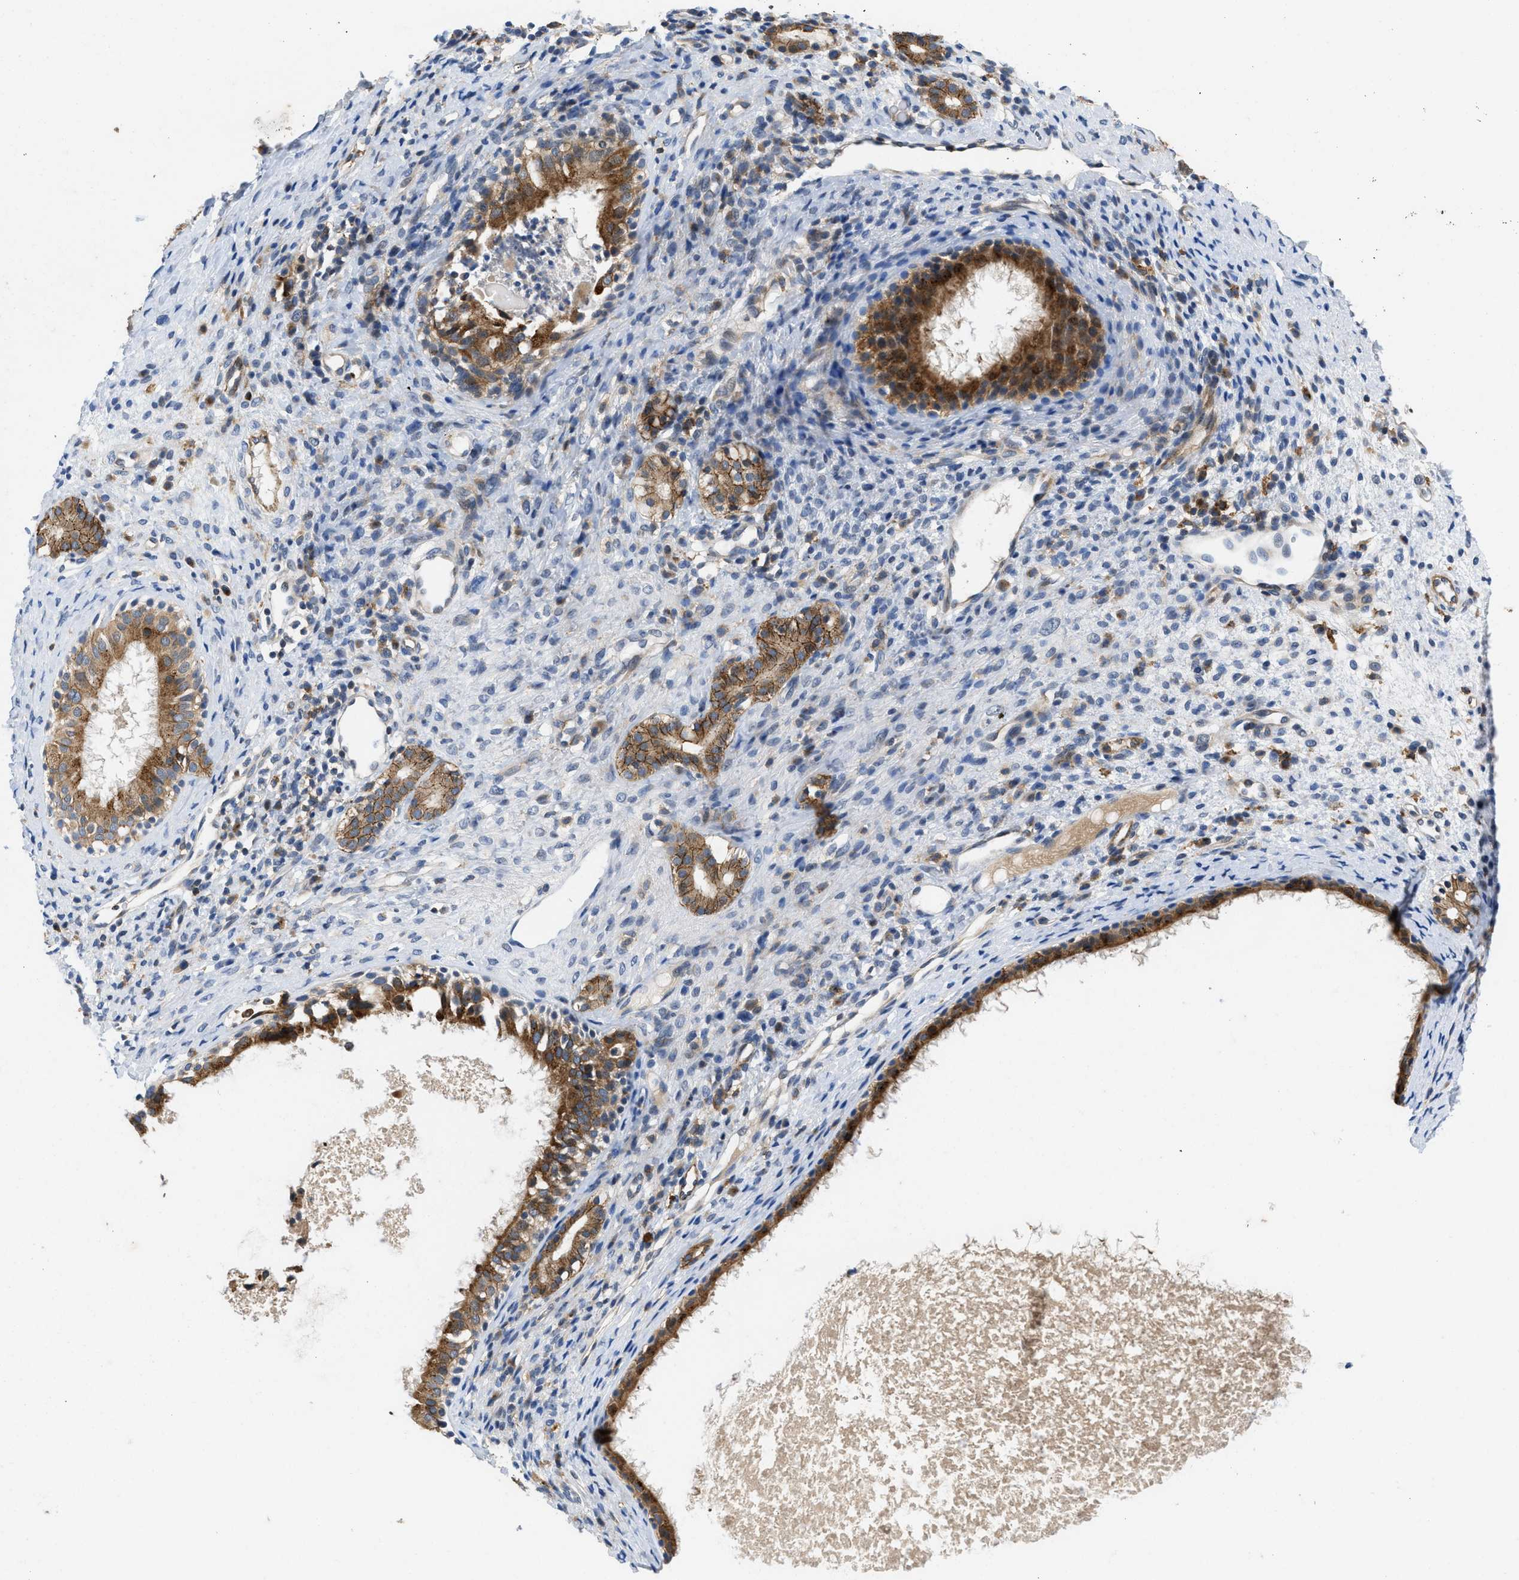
{"staining": {"intensity": "strong", "quantity": ">75%", "location": "cytoplasmic/membranous"}, "tissue": "nasopharynx", "cell_type": "Respiratory epithelial cells", "image_type": "normal", "snomed": [{"axis": "morphology", "description": "Normal tissue, NOS"}, {"axis": "topography", "description": "Nasopharynx"}], "caption": "Unremarkable nasopharynx displays strong cytoplasmic/membranous expression in approximately >75% of respiratory epithelial cells, visualized by immunohistochemistry. Nuclei are stained in blue.", "gene": "ENPP4", "patient": {"sex": "male", "age": 22}}